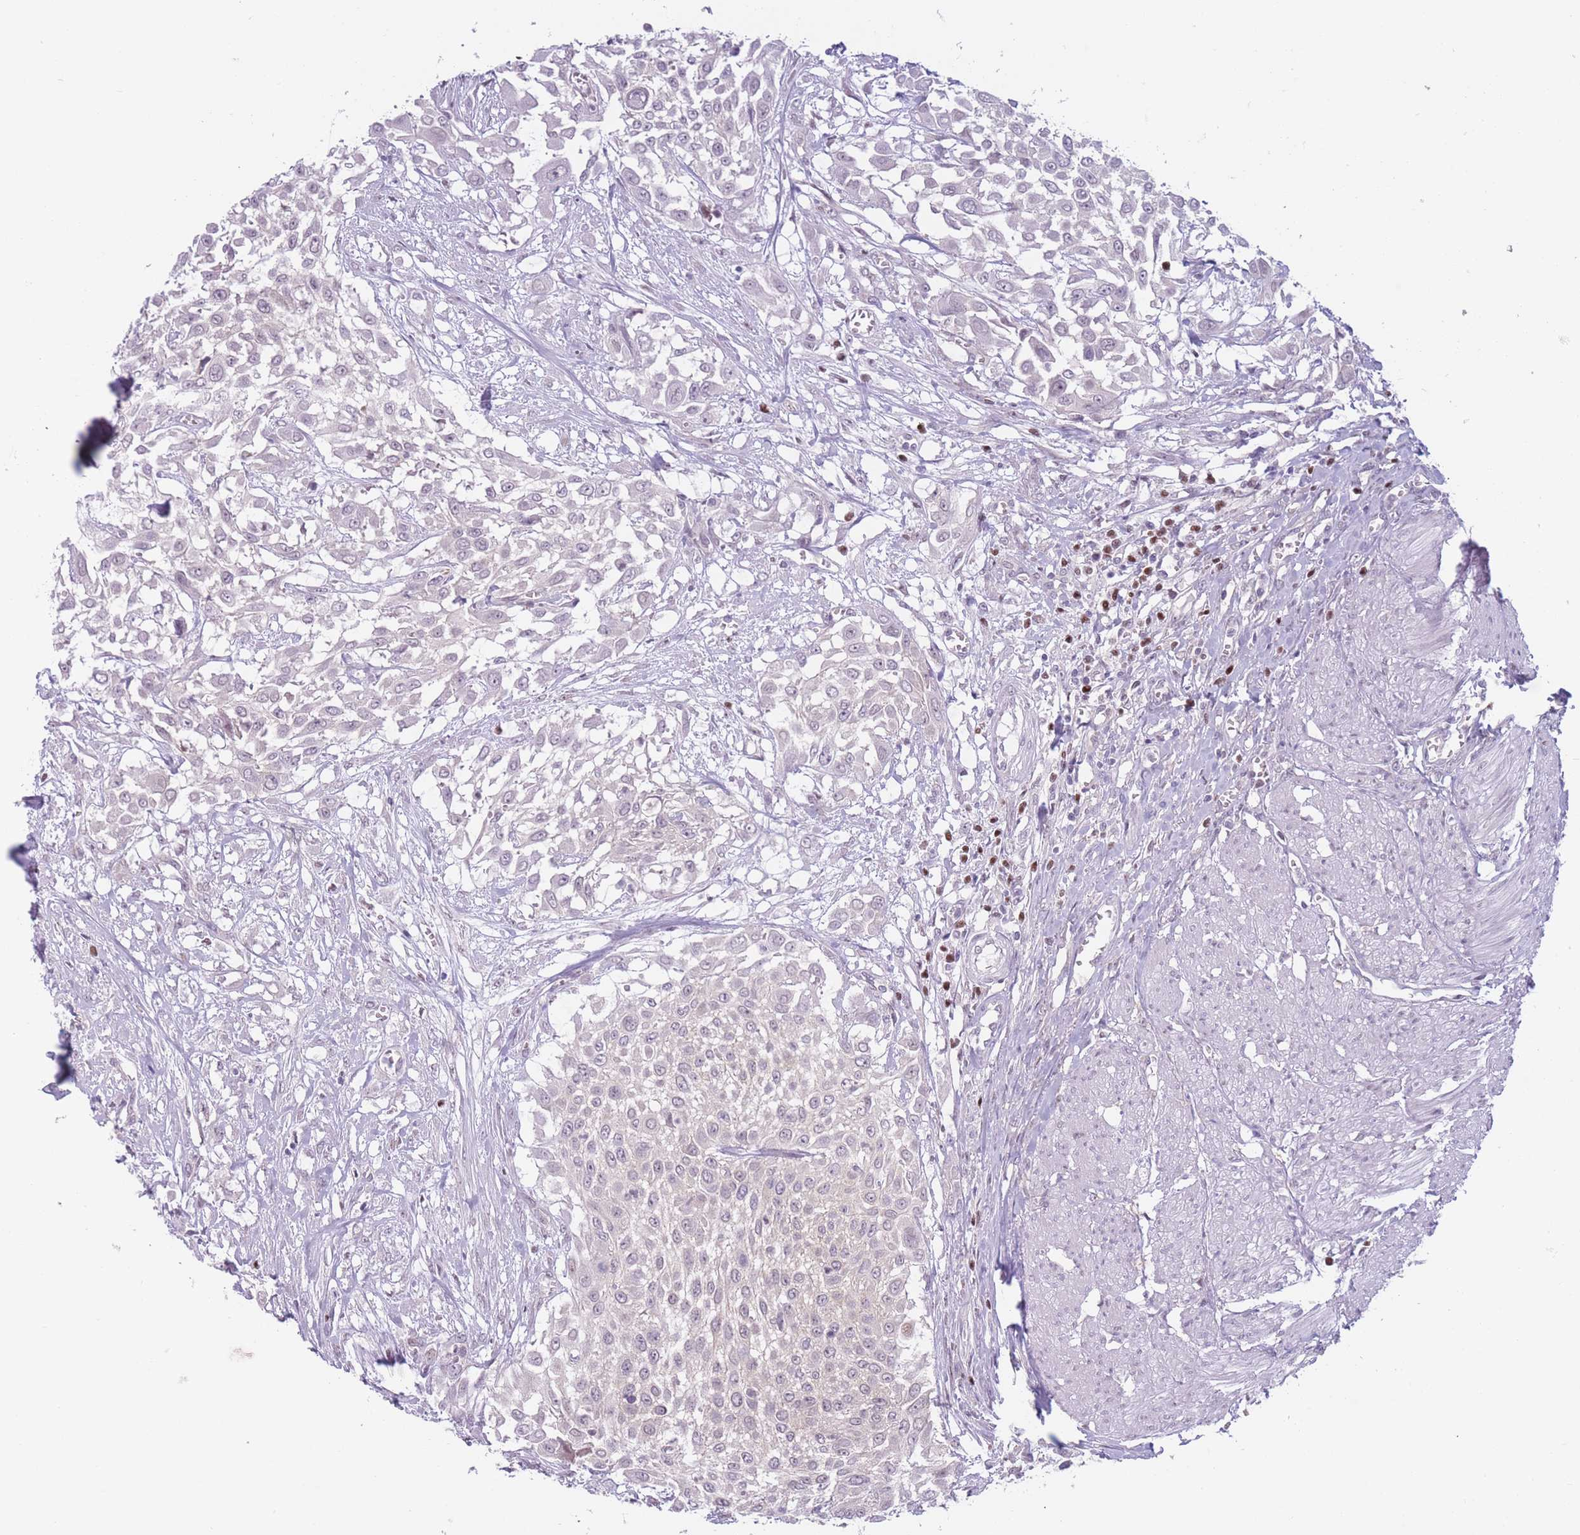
{"staining": {"intensity": "weak", "quantity": "<25%", "location": "nuclear"}, "tissue": "urothelial cancer", "cell_type": "Tumor cells", "image_type": "cancer", "snomed": [{"axis": "morphology", "description": "Urothelial carcinoma, High grade"}, {"axis": "topography", "description": "Urinary bladder"}], "caption": "Immunohistochemical staining of urothelial cancer exhibits no significant staining in tumor cells.", "gene": "ZNF439", "patient": {"sex": "male", "age": 57}}